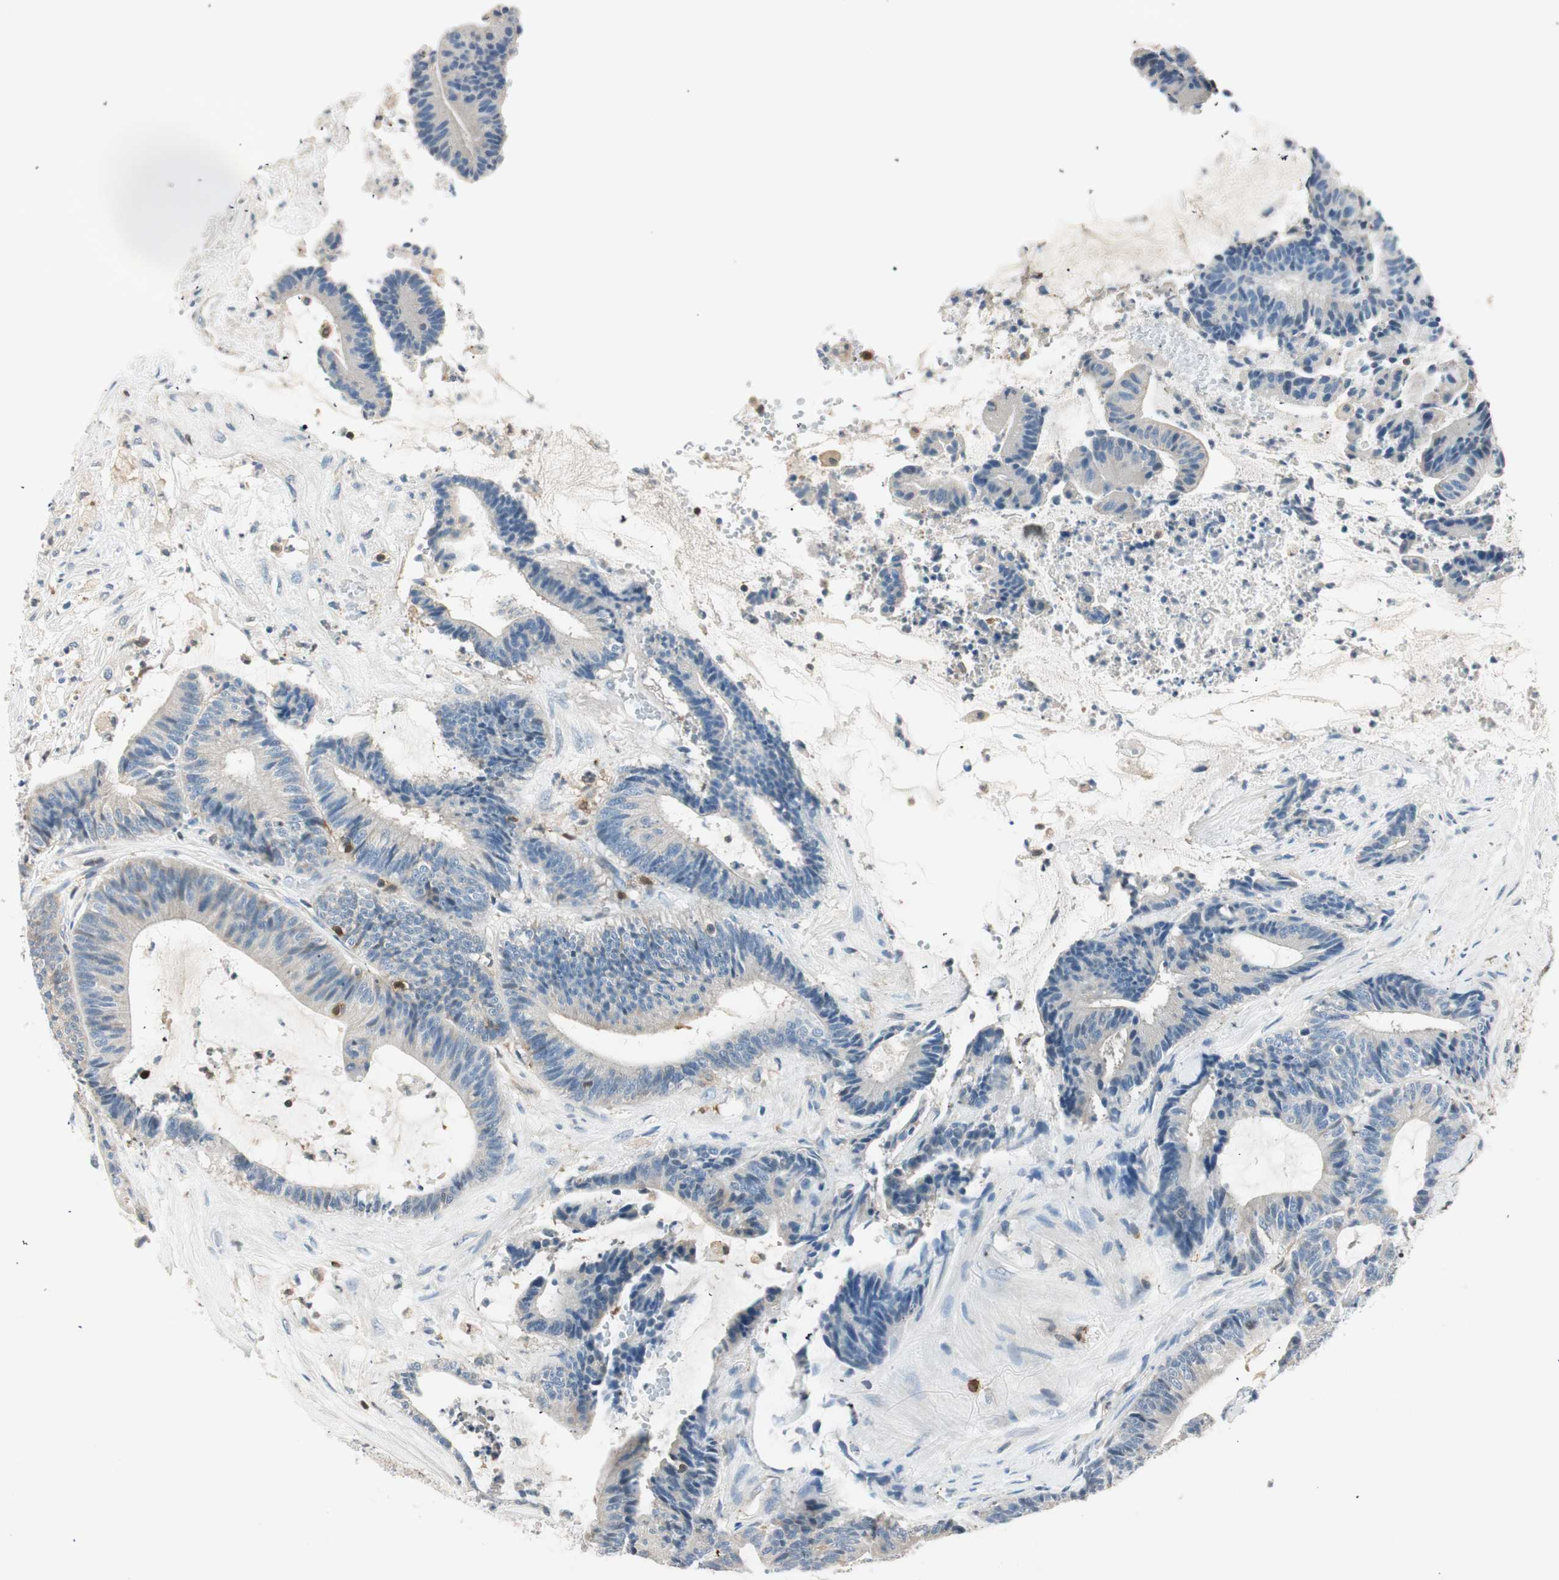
{"staining": {"intensity": "weak", "quantity": "<25%", "location": "cytoplasmic/membranous"}, "tissue": "colorectal cancer", "cell_type": "Tumor cells", "image_type": "cancer", "snomed": [{"axis": "morphology", "description": "Adenocarcinoma, NOS"}, {"axis": "topography", "description": "Colon"}], "caption": "Immunohistochemistry image of neoplastic tissue: adenocarcinoma (colorectal) stained with DAB demonstrates no significant protein expression in tumor cells. The staining is performed using DAB brown chromogen with nuclei counter-stained in using hematoxylin.", "gene": "COTL1", "patient": {"sex": "female", "age": 84}}